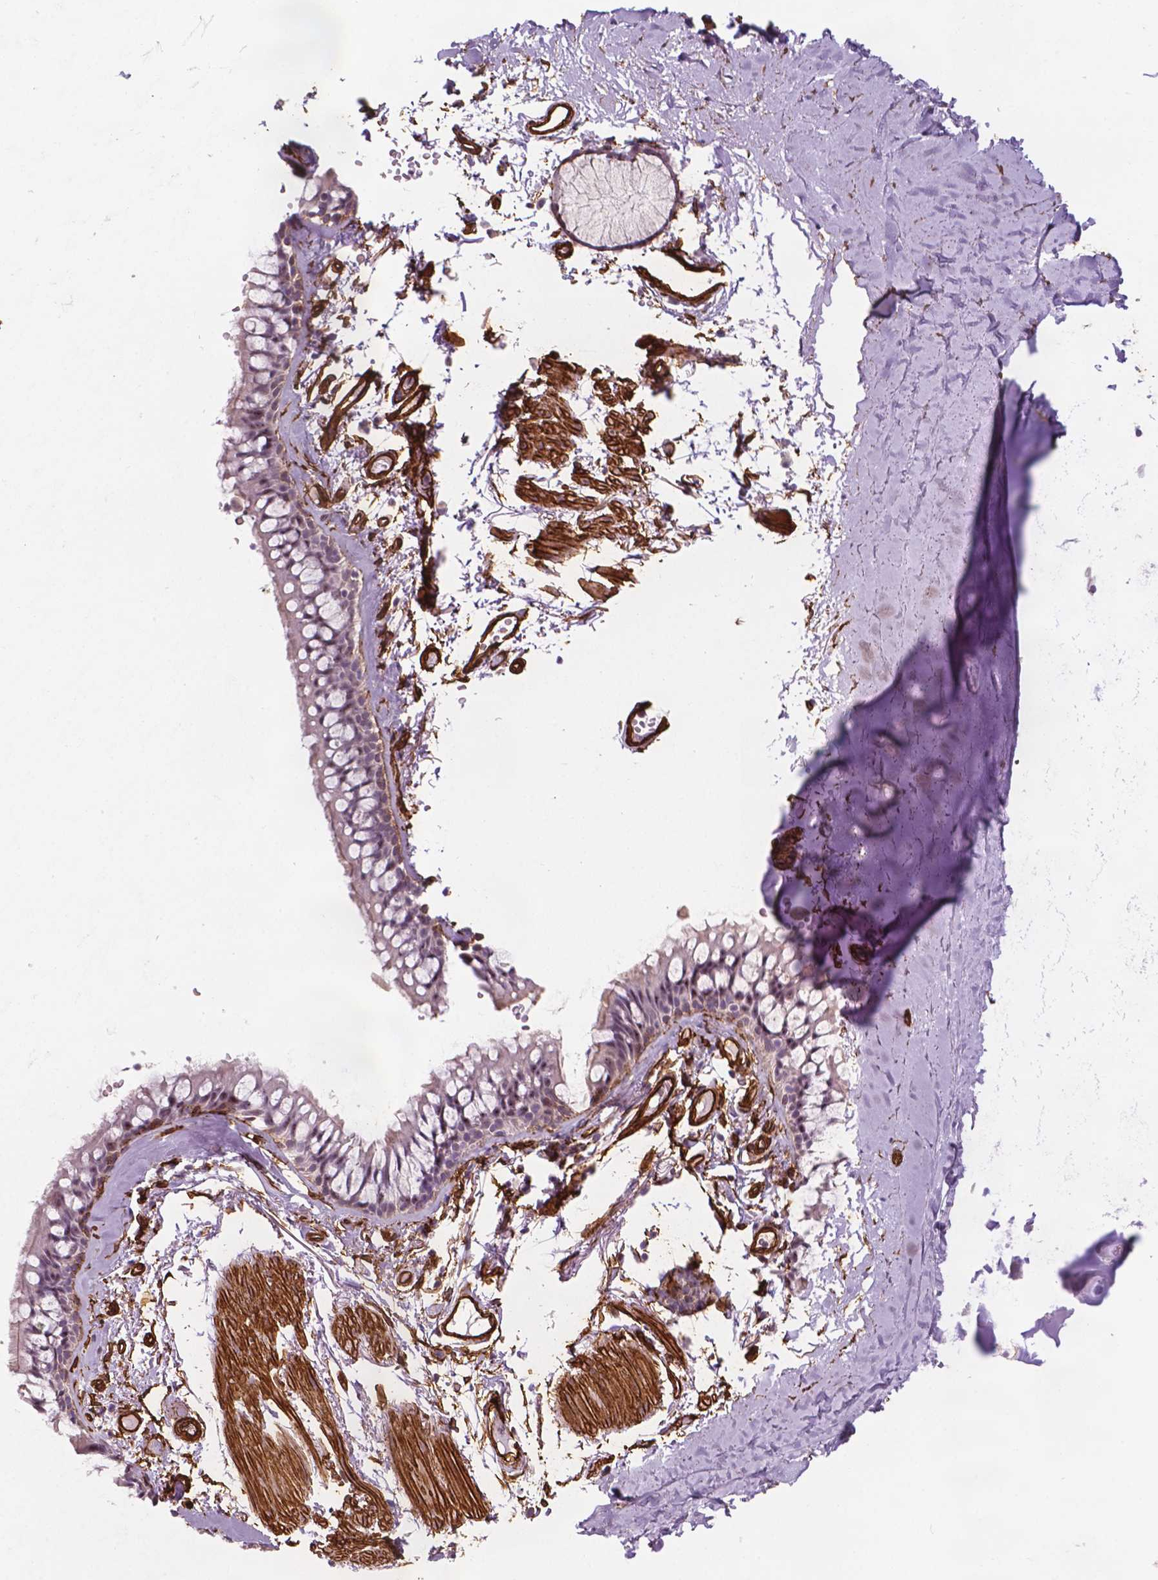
{"staining": {"intensity": "moderate", "quantity": "<25%", "location": "cytoplasmic/membranous,nuclear"}, "tissue": "adipose tissue", "cell_type": "Adipocytes", "image_type": "normal", "snomed": [{"axis": "morphology", "description": "Normal tissue, NOS"}, {"axis": "topography", "description": "Cartilage tissue"}, {"axis": "topography", "description": "Bronchus"}], "caption": "Adipocytes demonstrate low levels of moderate cytoplasmic/membranous,nuclear staining in approximately <25% of cells in benign adipose tissue.", "gene": "EGFL8", "patient": {"sex": "female", "age": 79}}